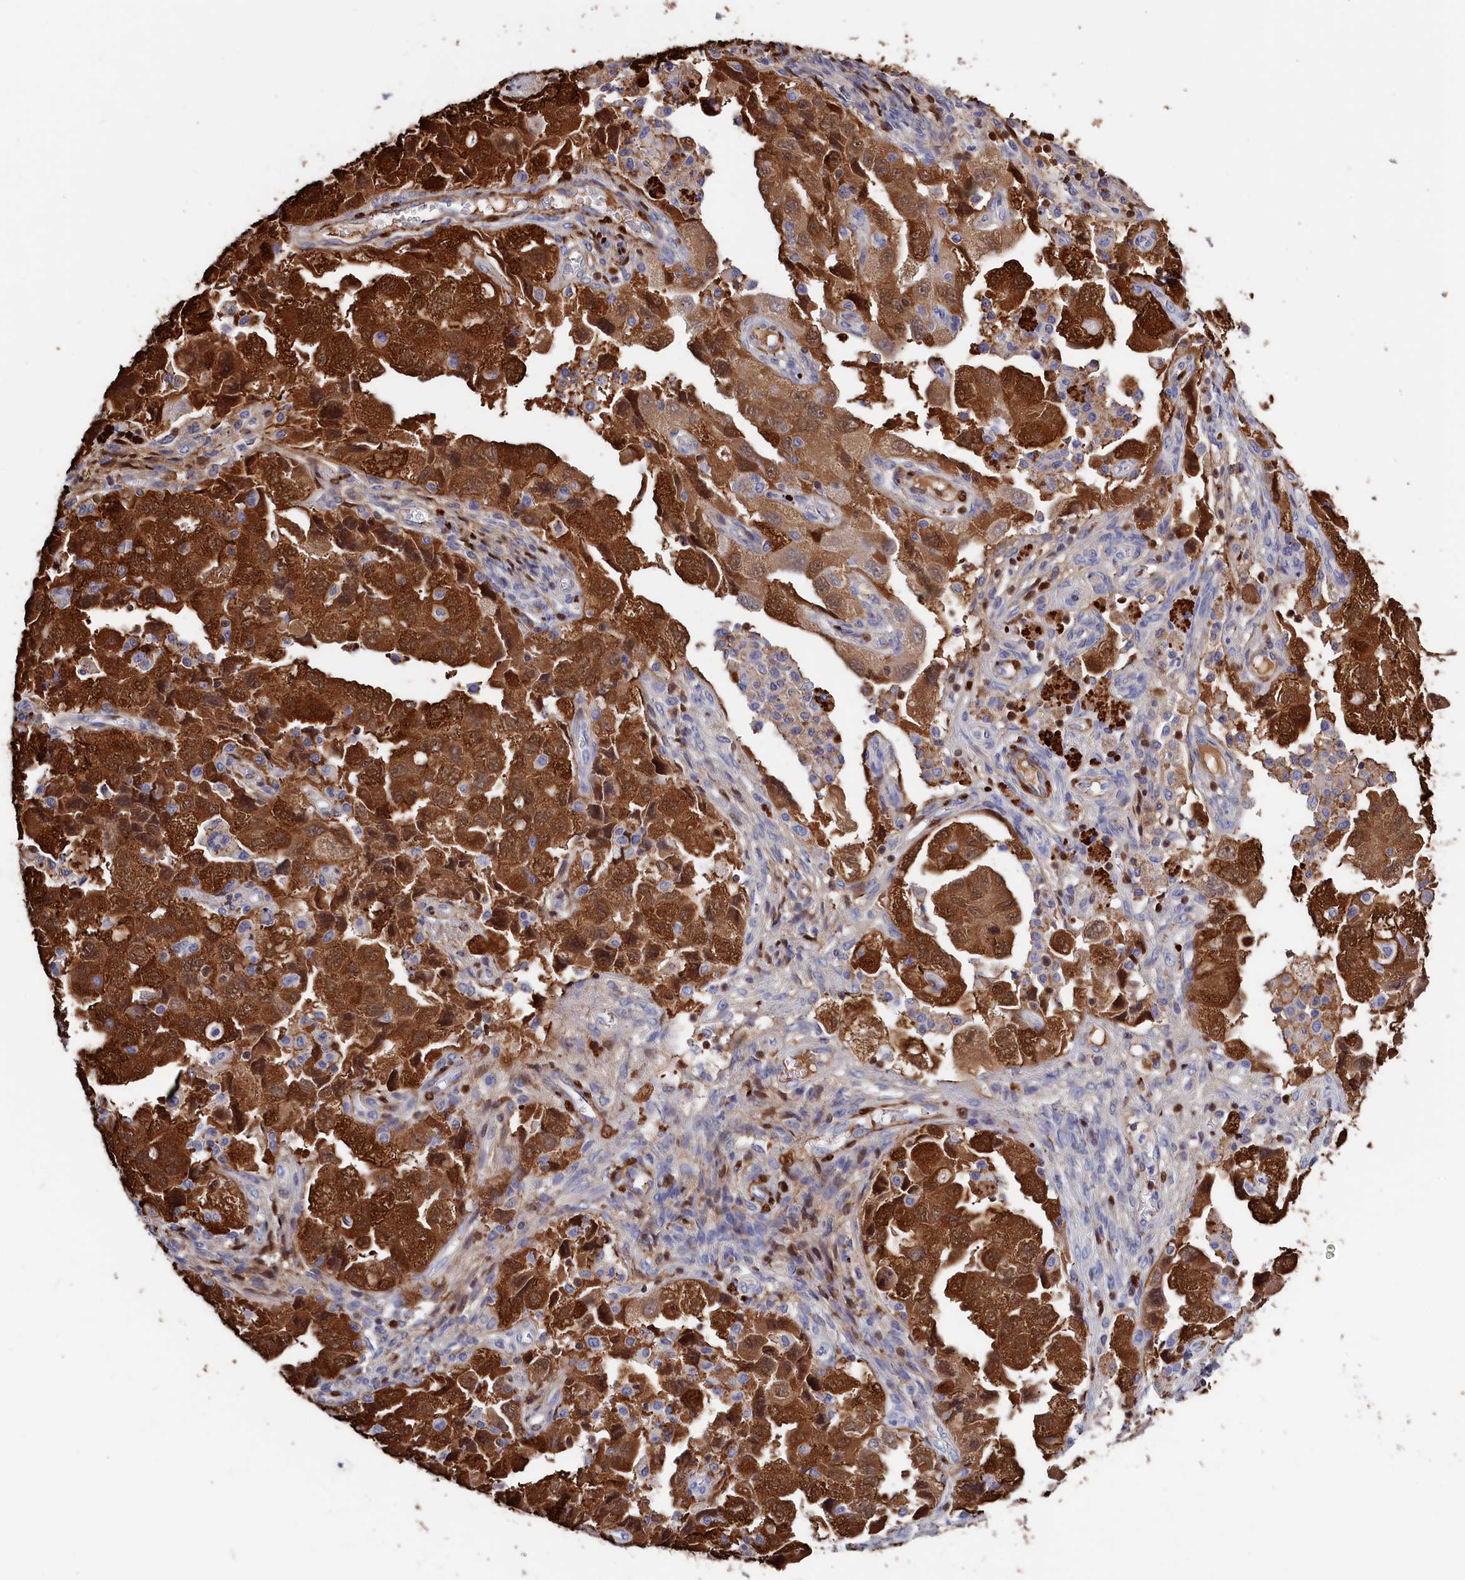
{"staining": {"intensity": "strong", "quantity": ">75%", "location": "cytoplasmic/membranous,nuclear"}, "tissue": "ovarian cancer", "cell_type": "Tumor cells", "image_type": "cancer", "snomed": [{"axis": "morphology", "description": "Carcinoma, NOS"}, {"axis": "morphology", "description": "Cystadenocarcinoma, serous, NOS"}, {"axis": "topography", "description": "Ovary"}], "caption": "Ovarian carcinoma tissue shows strong cytoplasmic/membranous and nuclear expression in approximately >75% of tumor cells, visualized by immunohistochemistry. (DAB IHC, brown staining for protein, blue staining for nuclei).", "gene": "CRIP1", "patient": {"sex": "female", "age": 69}}